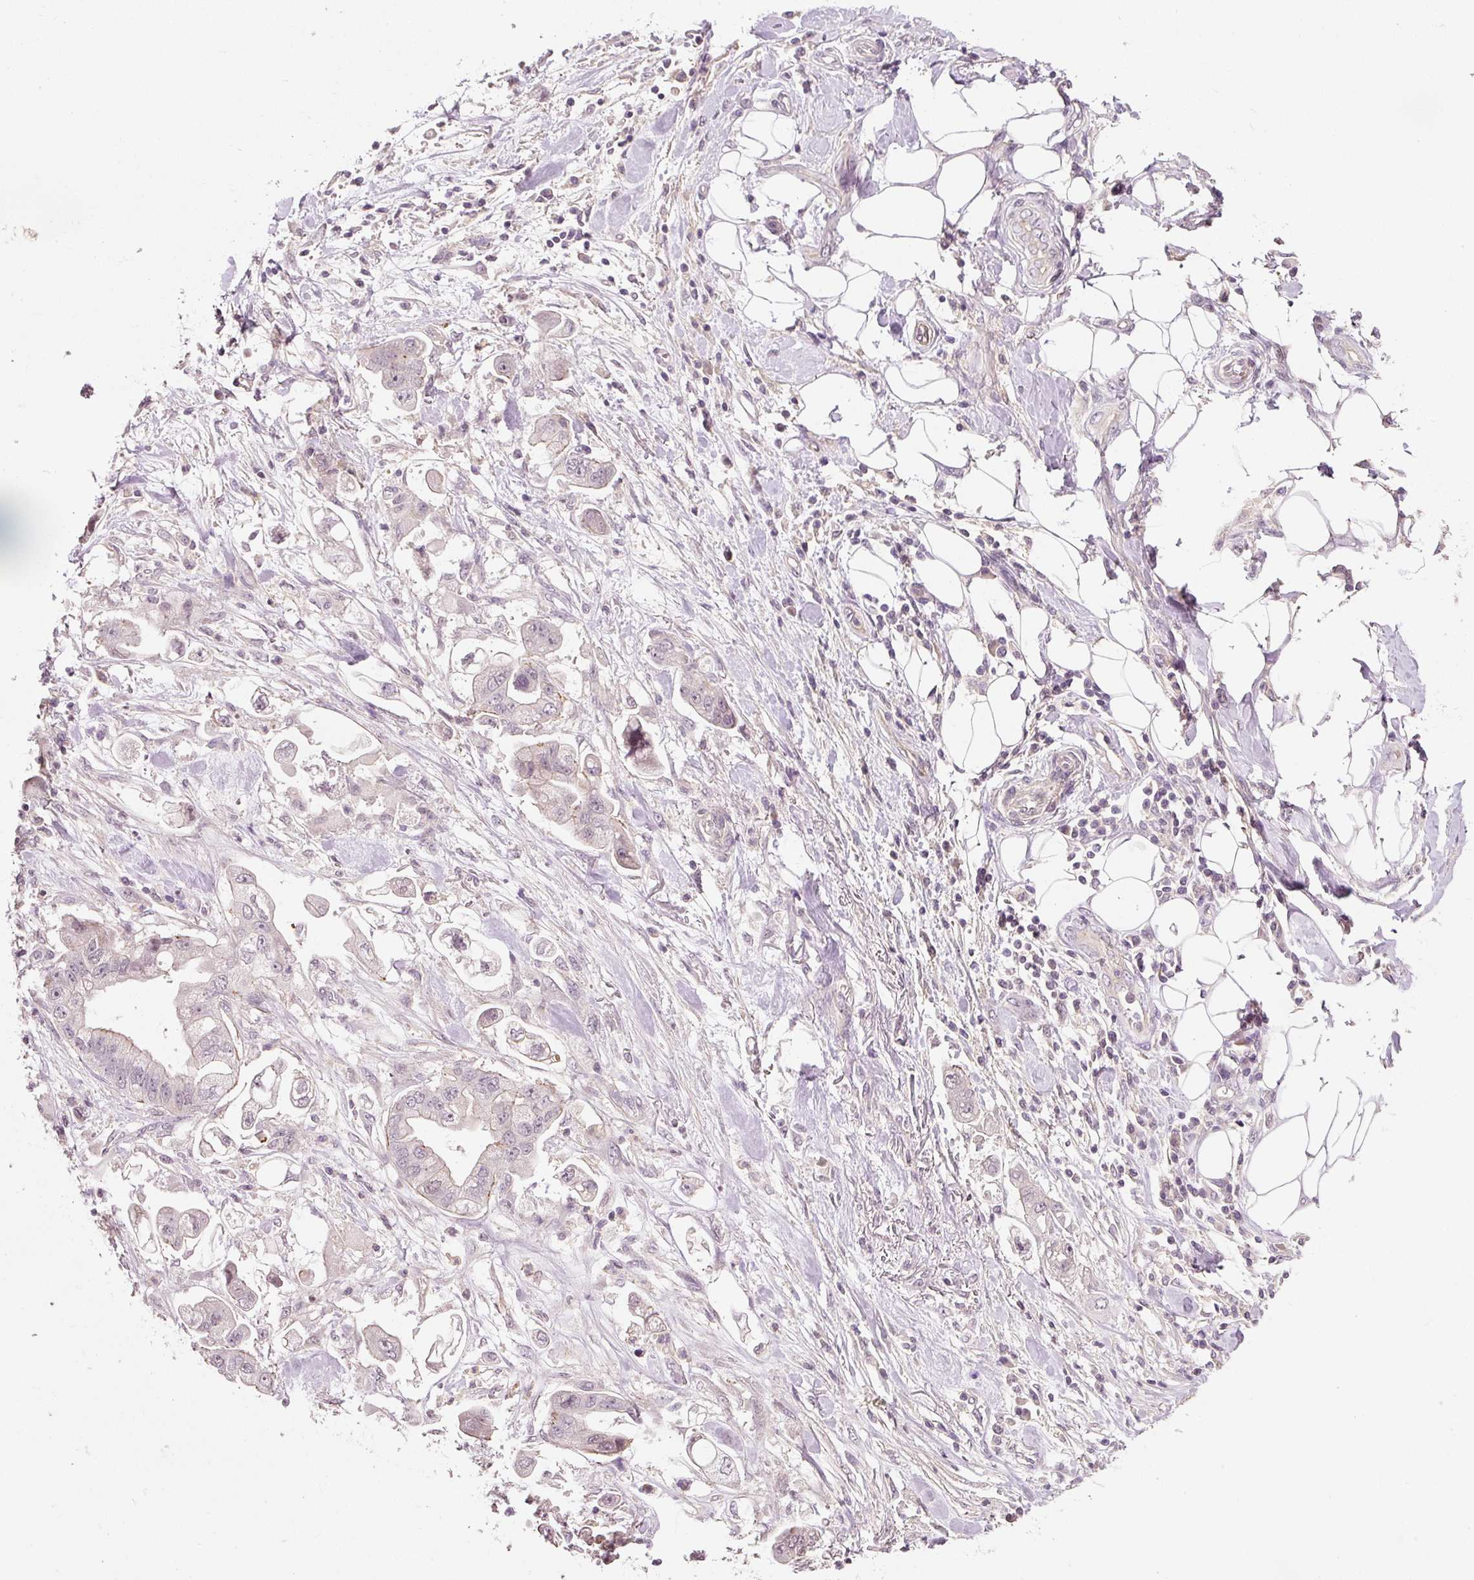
{"staining": {"intensity": "negative", "quantity": "none", "location": "none"}, "tissue": "stomach cancer", "cell_type": "Tumor cells", "image_type": "cancer", "snomed": [{"axis": "morphology", "description": "Adenocarcinoma, NOS"}, {"axis": "topography", "description": "Stomach"}], "caption": "Tumor cells show no significant protein staining in stomach cancer.", "gene": "TIRAP", "patient": {"sex": "male", "age": 62}}